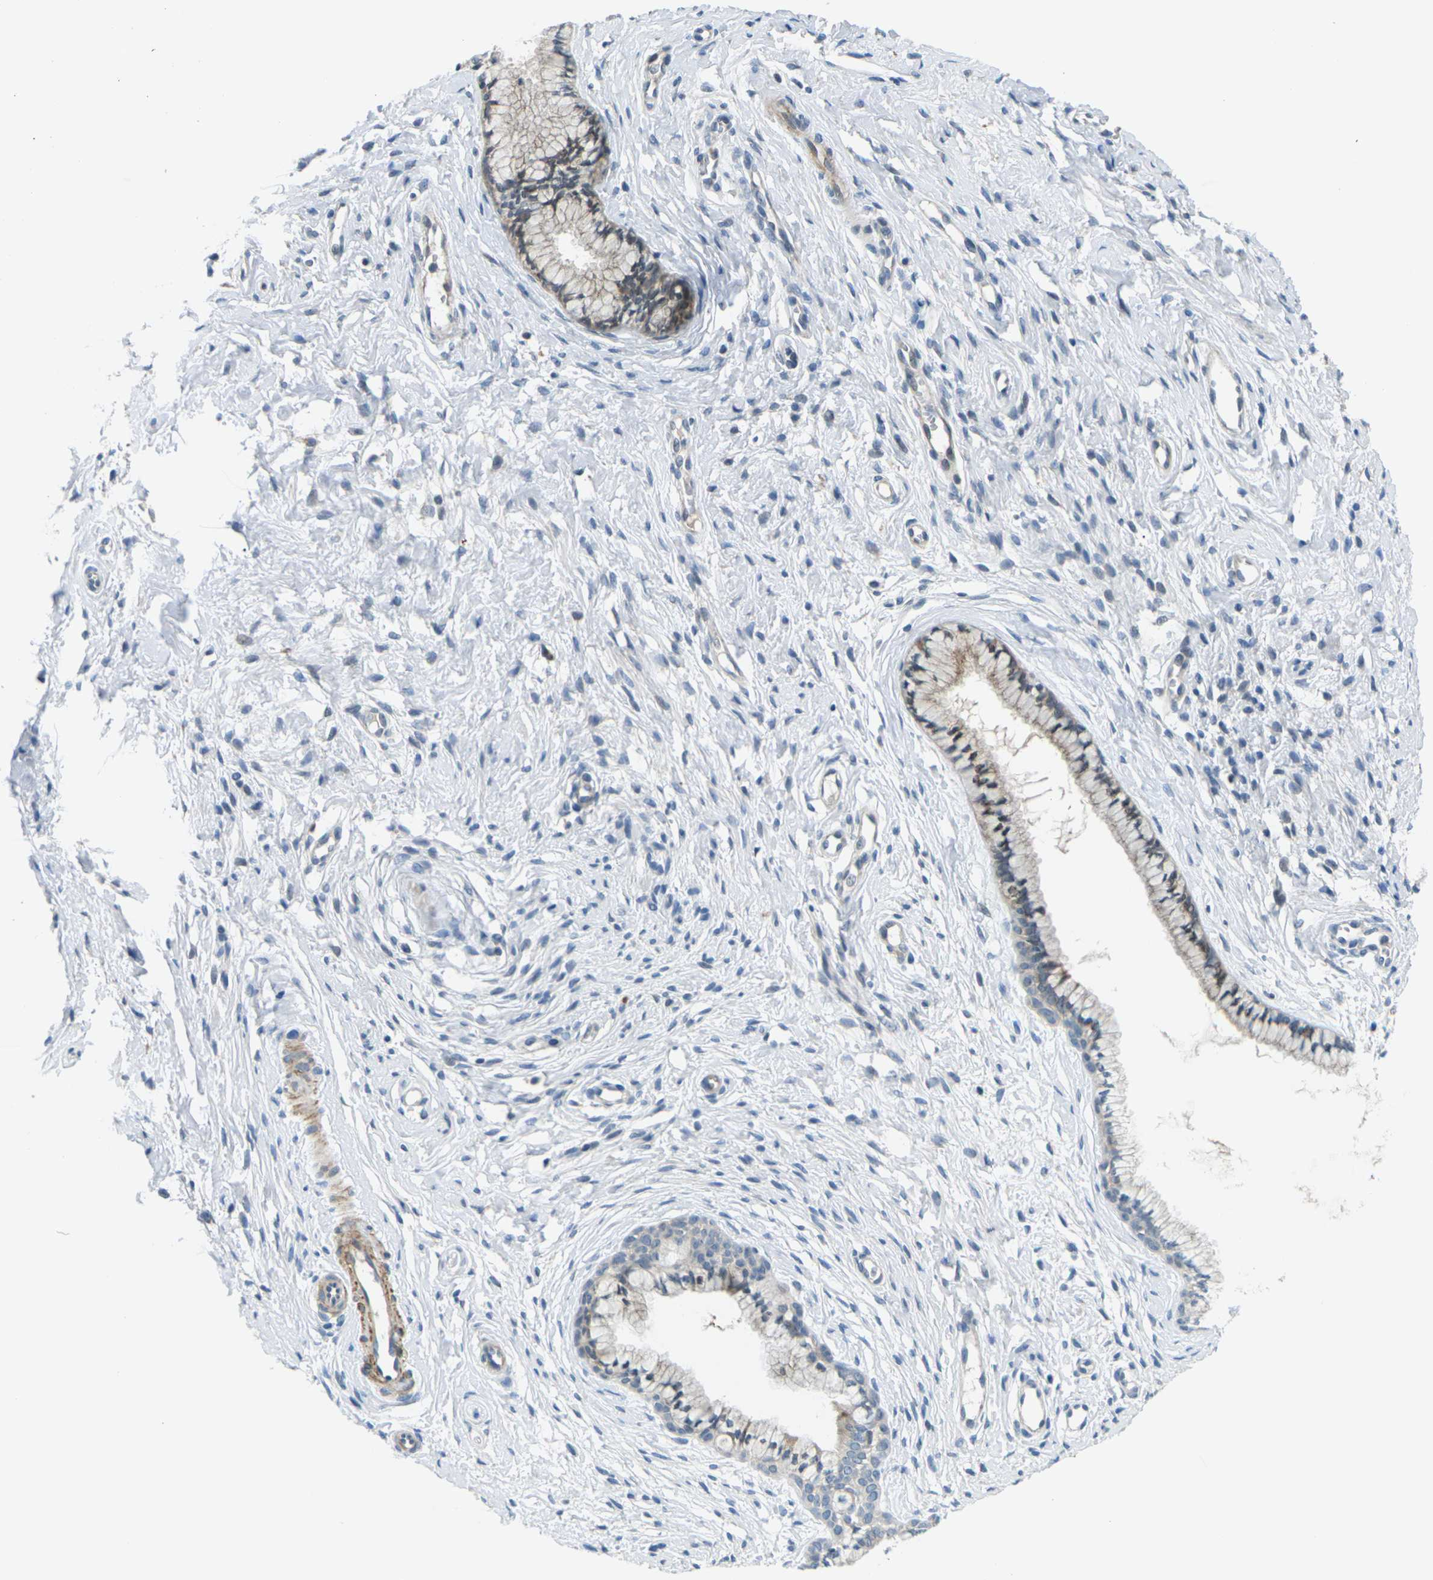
{"staining": {"intensity": "weak", "quantity": "25%-75%", "location": "cytoplasmic/membranous"}, "tissue": "cervix", "cell_type": "Glandular cells", "image_type": "normal", "snomed": [{"axis": "morphology", "description": "Normal tissue, NOS"}, {"axis": "topography", "description": "Cervix"}], "caption": "Immunohistochemical staining of normal cervix exhibits low levels of weak cytoplasmic/membranous staining in approximately 25%-75% of glandular cells. The staining is performed using DAB brown chromogen to label protein expression. The nuclei are counter-stained blue using hematoxylin.", "gene": "SLC13A3", "patient": {"sex": "female", "age": 65}}